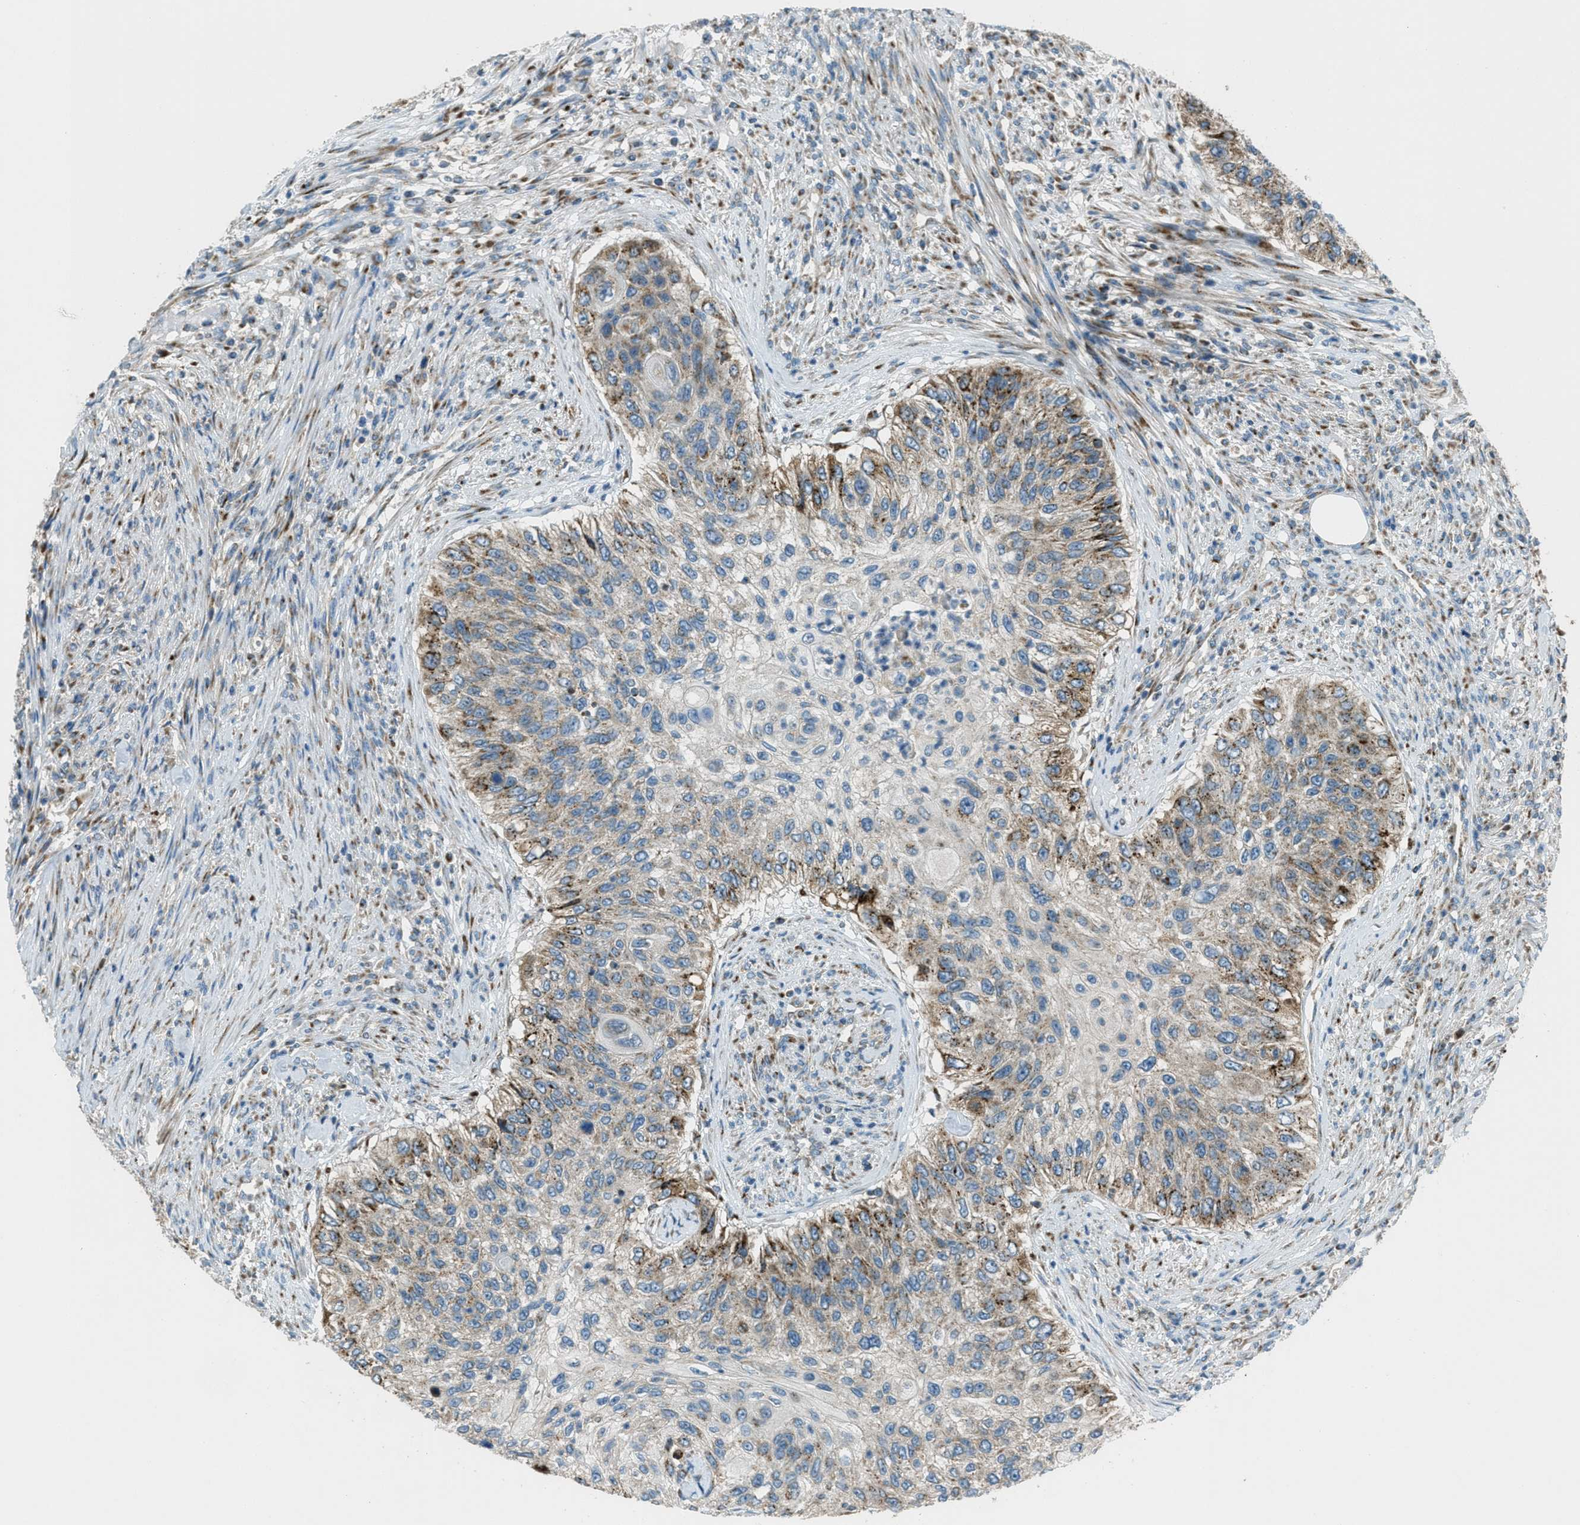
{"staining": {"intensity": "moderate", "quantity": "25%-75%", "location": "cytoplasmic/membranous"}, "tissue": "urothelial cancer", "cell_type": "Tumor cells", "image_type": "cancer", "snomed": [{"axis": "morphology", "description": "Urothelial carcinoma, High grade"}, {"axis": "topography", "description": "Urinary bladder"}], "caption": "A micrograph of high-grade urothelial carcinoma stained for a protein displays moderate cytoplasmic/membranous brown staining in tumor cells.", "gene": "BCKDK", "patient": {"sex": "female", "age": 60}}